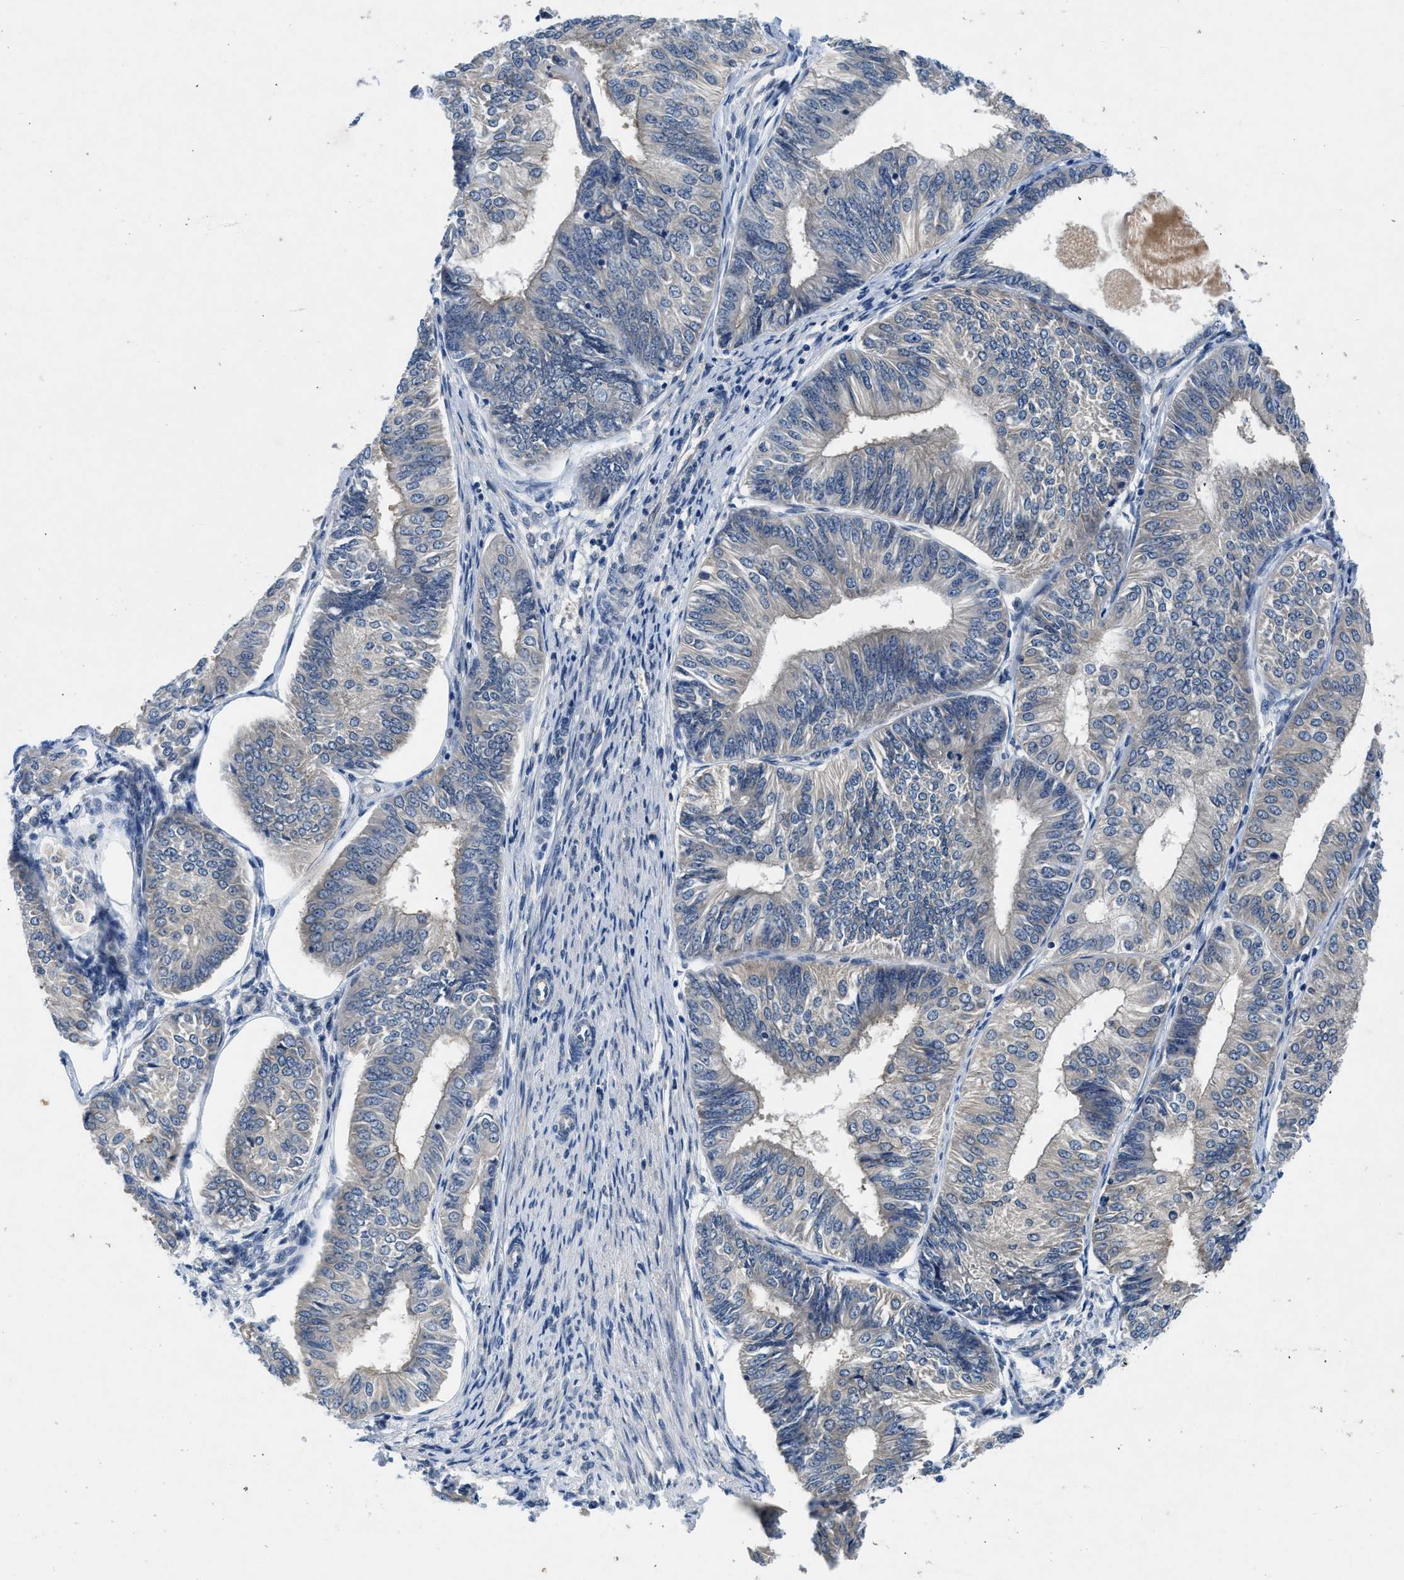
{"staining": {"intensity": "negative", "quantity": "none", "location": "none"}, "tissue": "endometrial cancer", "cell_type": "Tumor cells", "image_type": "cancer", "snomed": [{"axis": "morphology", "description": "Adenocarcinoma, NOS"}, {"axis": "topography", "description": "Endometrium"}], "caption": "High power microscopy micrograph of an immunohistochemistry photomicrograph of endometrial cancer (adenocarcinoma), revealing no significant expression in tumor cells.", "gene": "COPS2", "patient": {"sex": "female", "age": 58}}